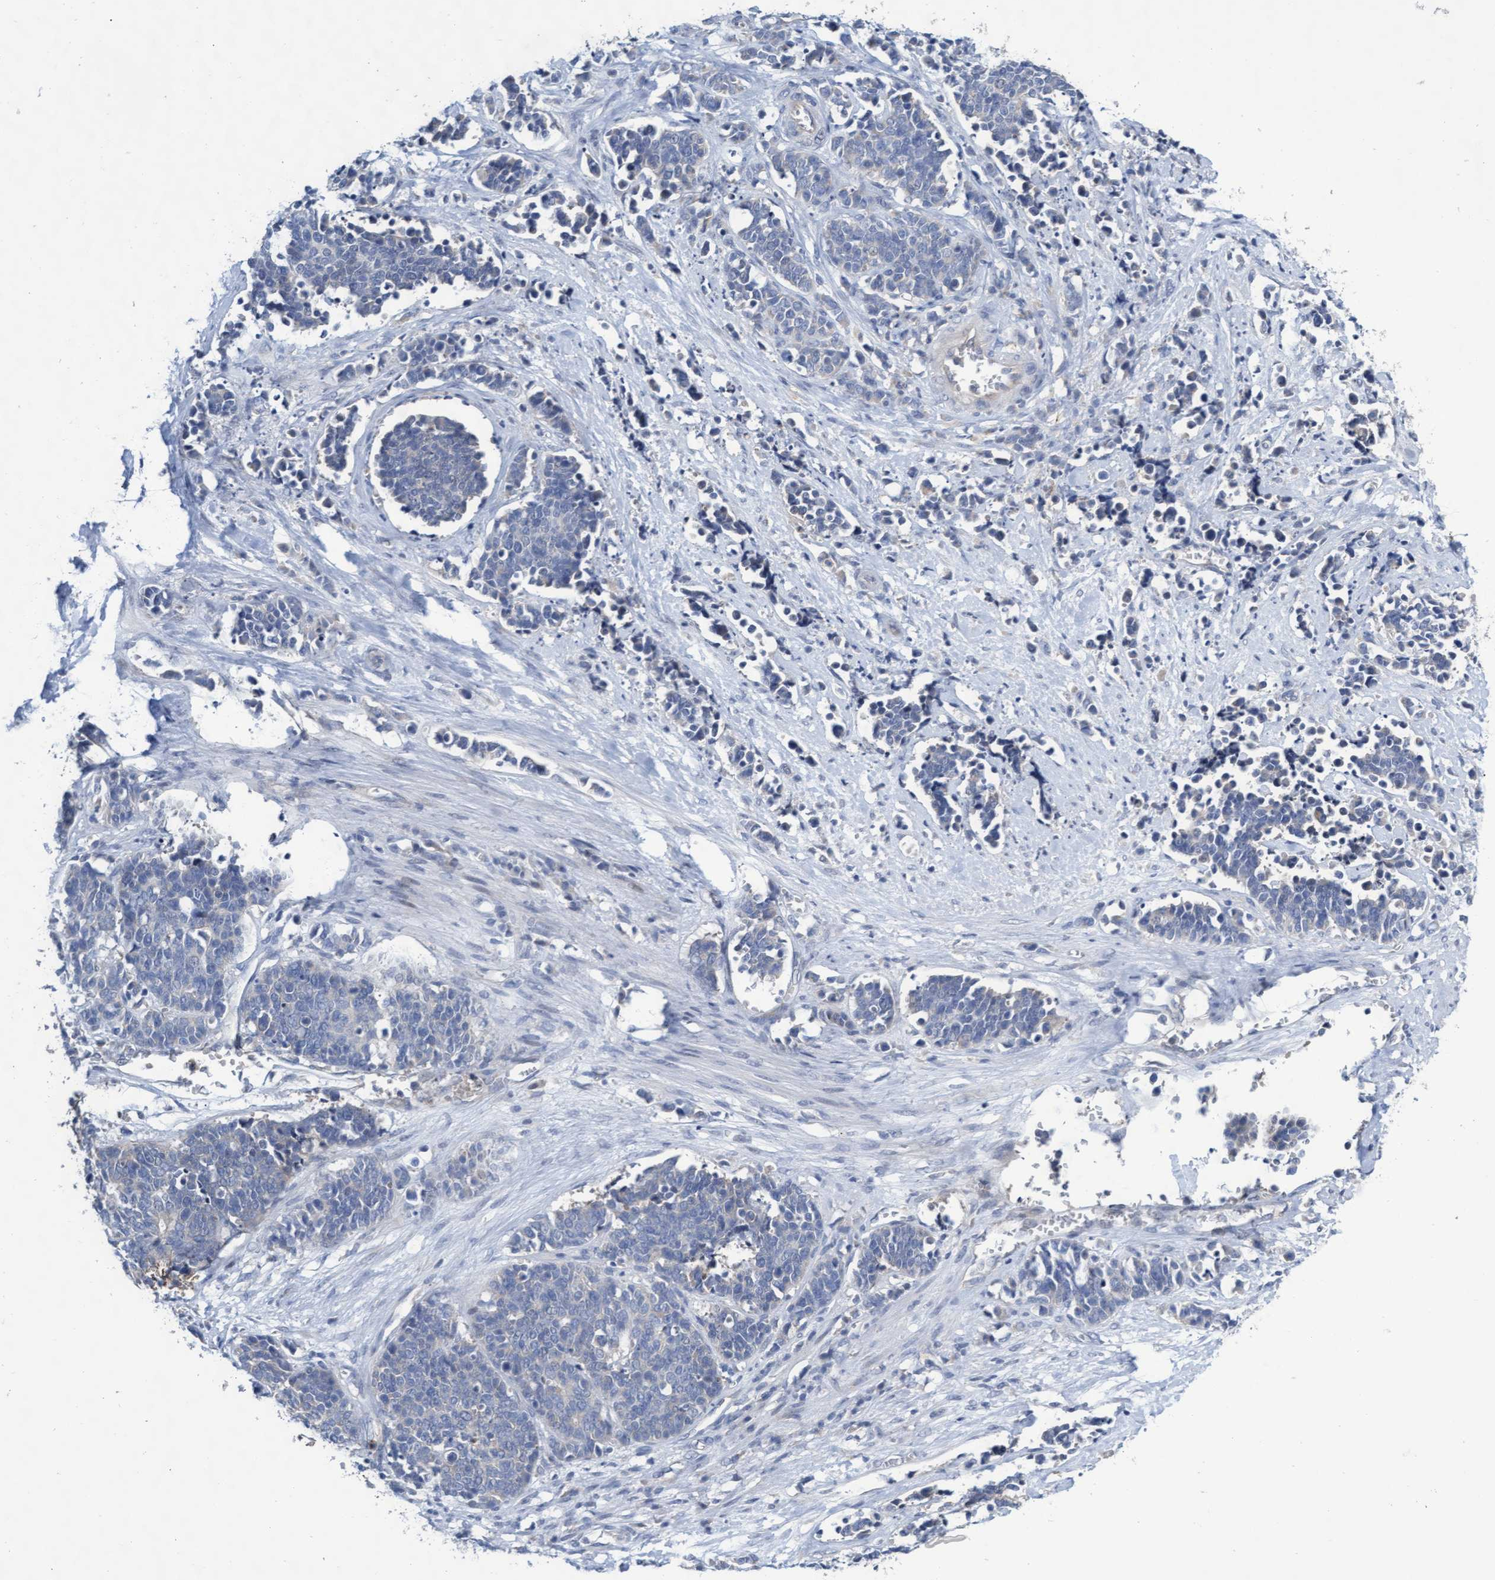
{"staining": {"intensity": "negative", "quantity": "none", "location": "none"}, "tissue": "cervical cancer", "cell_type": "Tumor cells", "image_type": "cancer", "snomed": [{"axis": "morphology", "description": "Squamous cell carcinoma, NOS"}, {"axis": "topography", "description": "Cervix"}], "caption": "A photomicrograph of human cervical cancer is negative for staining in tumor cells.", "gene": "ABCF2", "patient": {"sex": "female", "age": 35}}